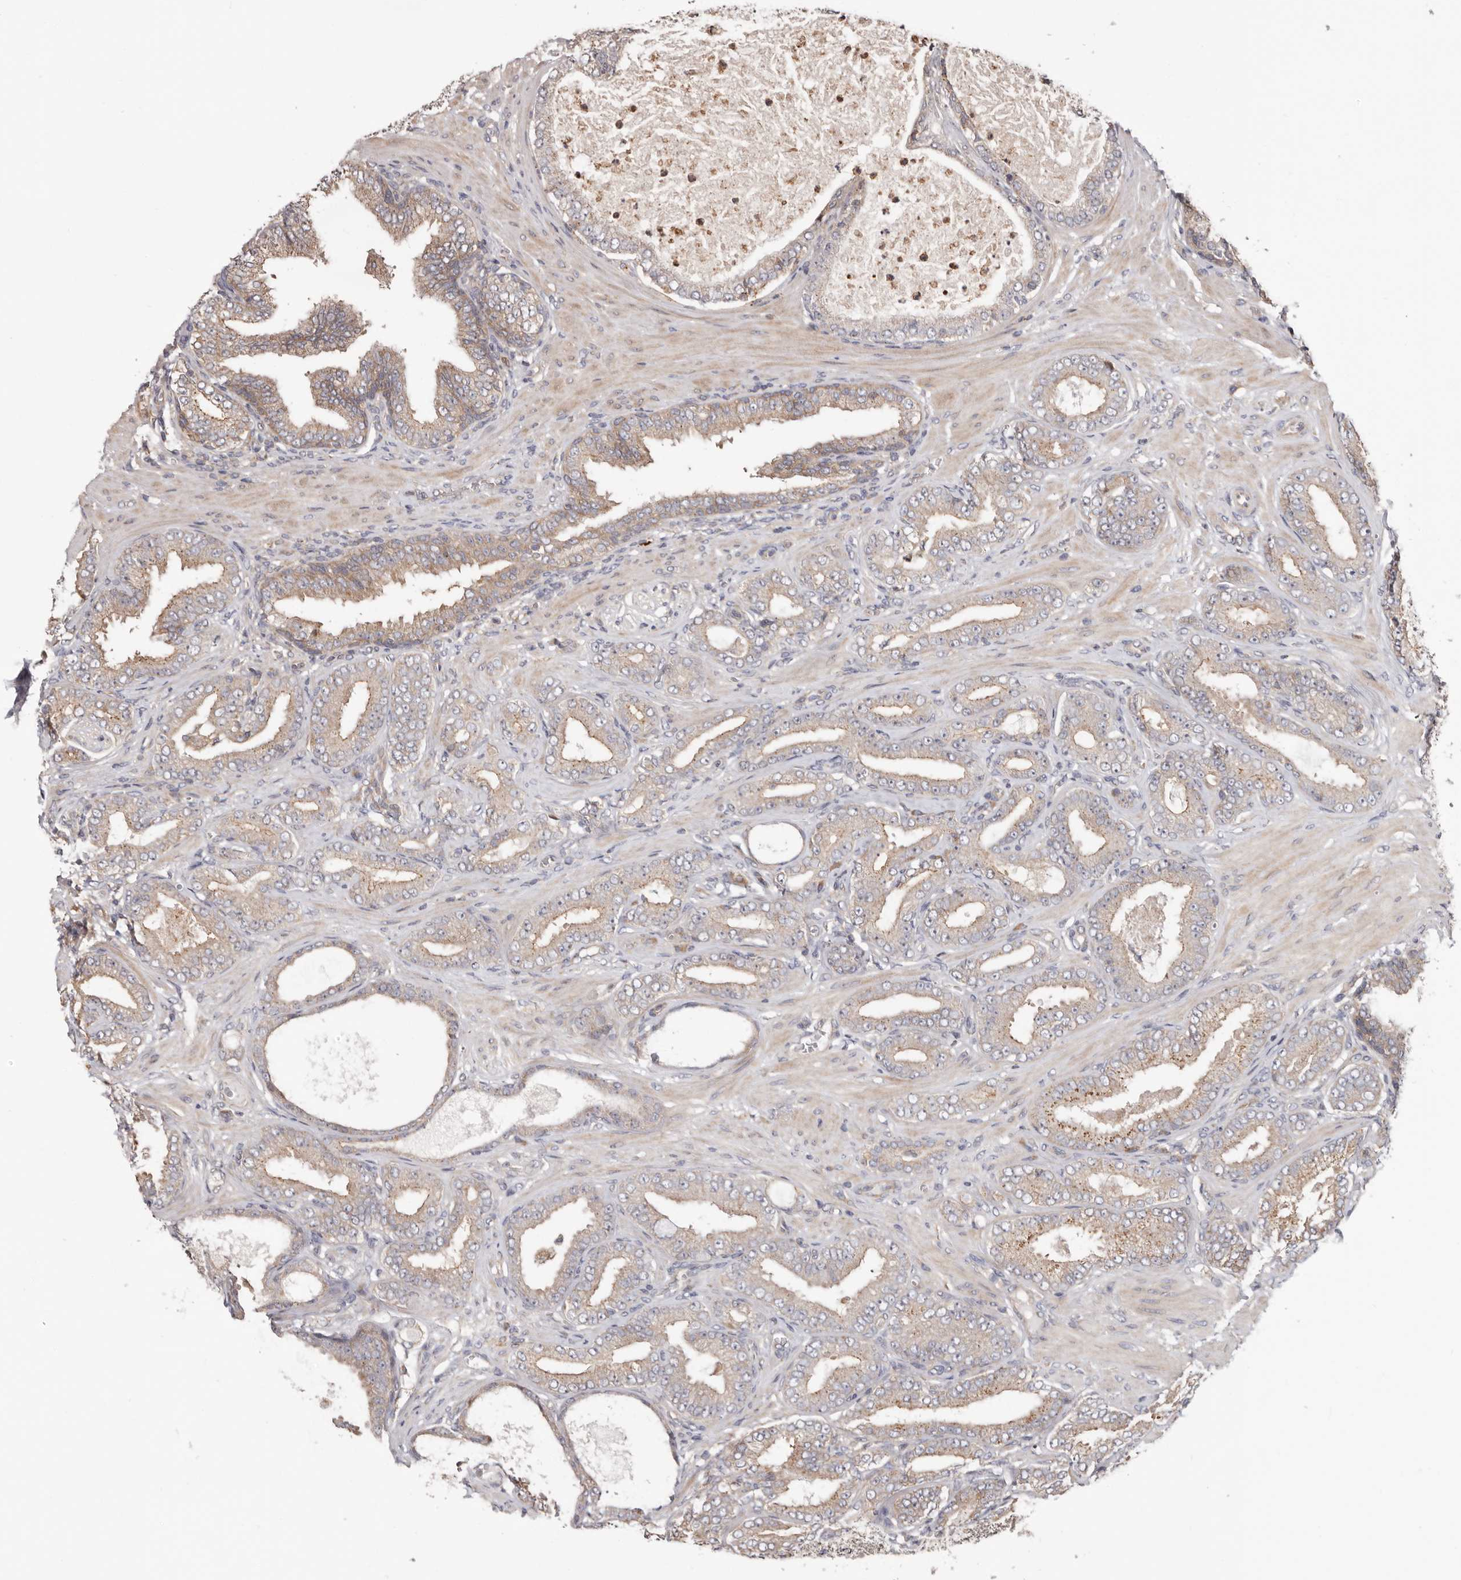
{"staining": {"intensity": "weak", "quantity": "25%-75%", "location": "cytoplasmic/membranous"}, "tissue": "prostate cancer", "cell_type": "Tumor cells", "image_type": "cancer", "snomed": [{"axis": "morphology", "description": "Adenocarcinoma, Low grade"}, {"axis": "topography", "description": "Prostate"}], "caption": "Low-grade adenocarcinoma (prostate) stained with immunohistochemistry shows weak cytoplasmic/membranous positivity in about 25%-75% of tumor cells.", "gene": "TMUB1", "patient": {"sex": "male", "age": 63}}